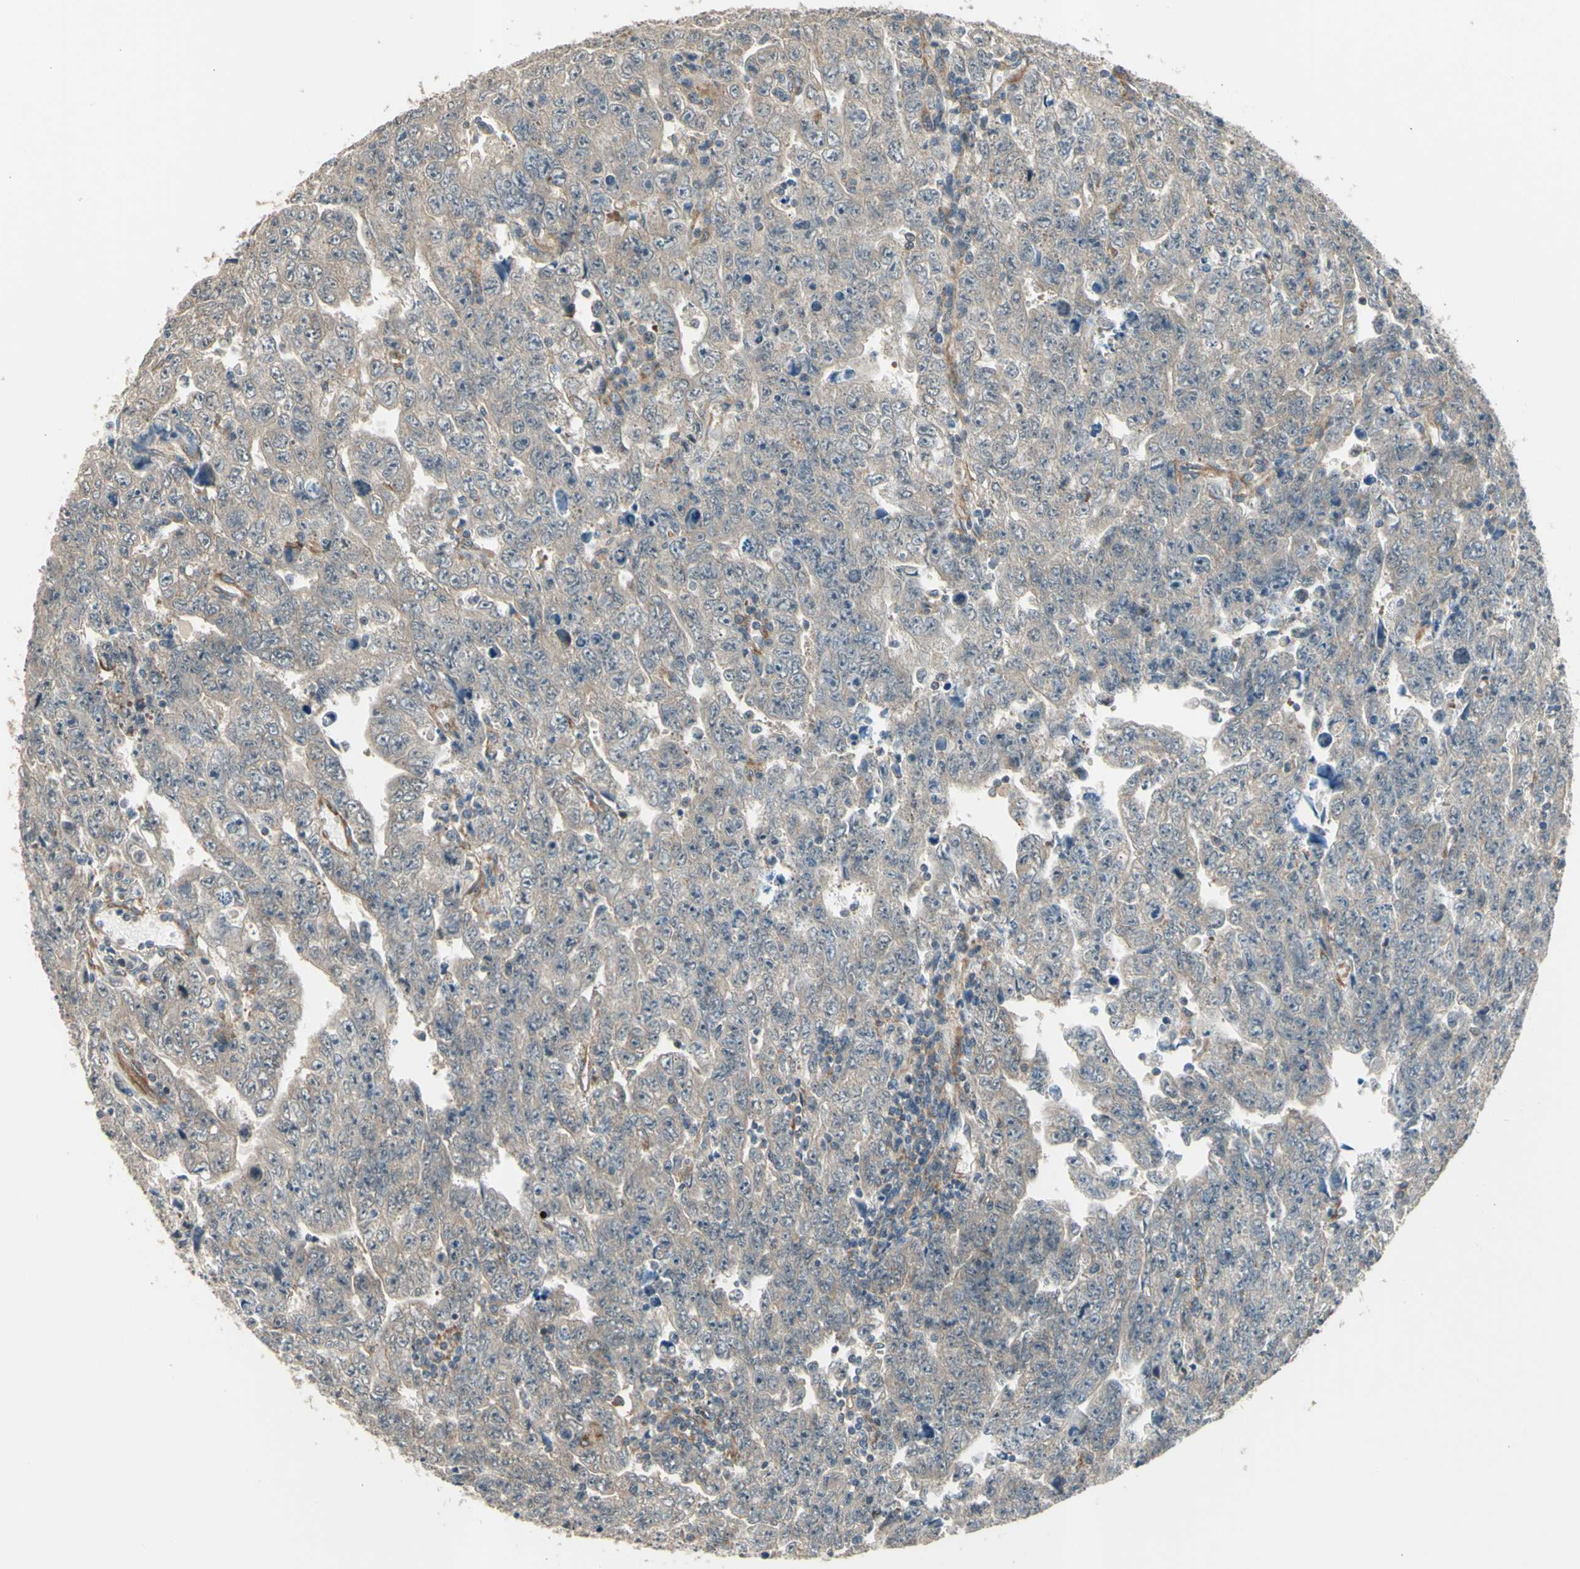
{"staining": {"intensity": "negative", "quantity": "none", "location": "none"}, "tissue": "testis cancer", "cell_type": "Tumor cells", "image_type": "cancer", "snomed": [{"axis": "morphology", "description": "Carcinoma, Embryonal, NOS"}, {"axis": "topography", "description": "Testis"}], "caption": "Testis cancer was stained to show a protein in brown. There is no significant positivity in tumor cells.", "gene": "EFNB2", "patient": {"sex": "male", "age": 28}}